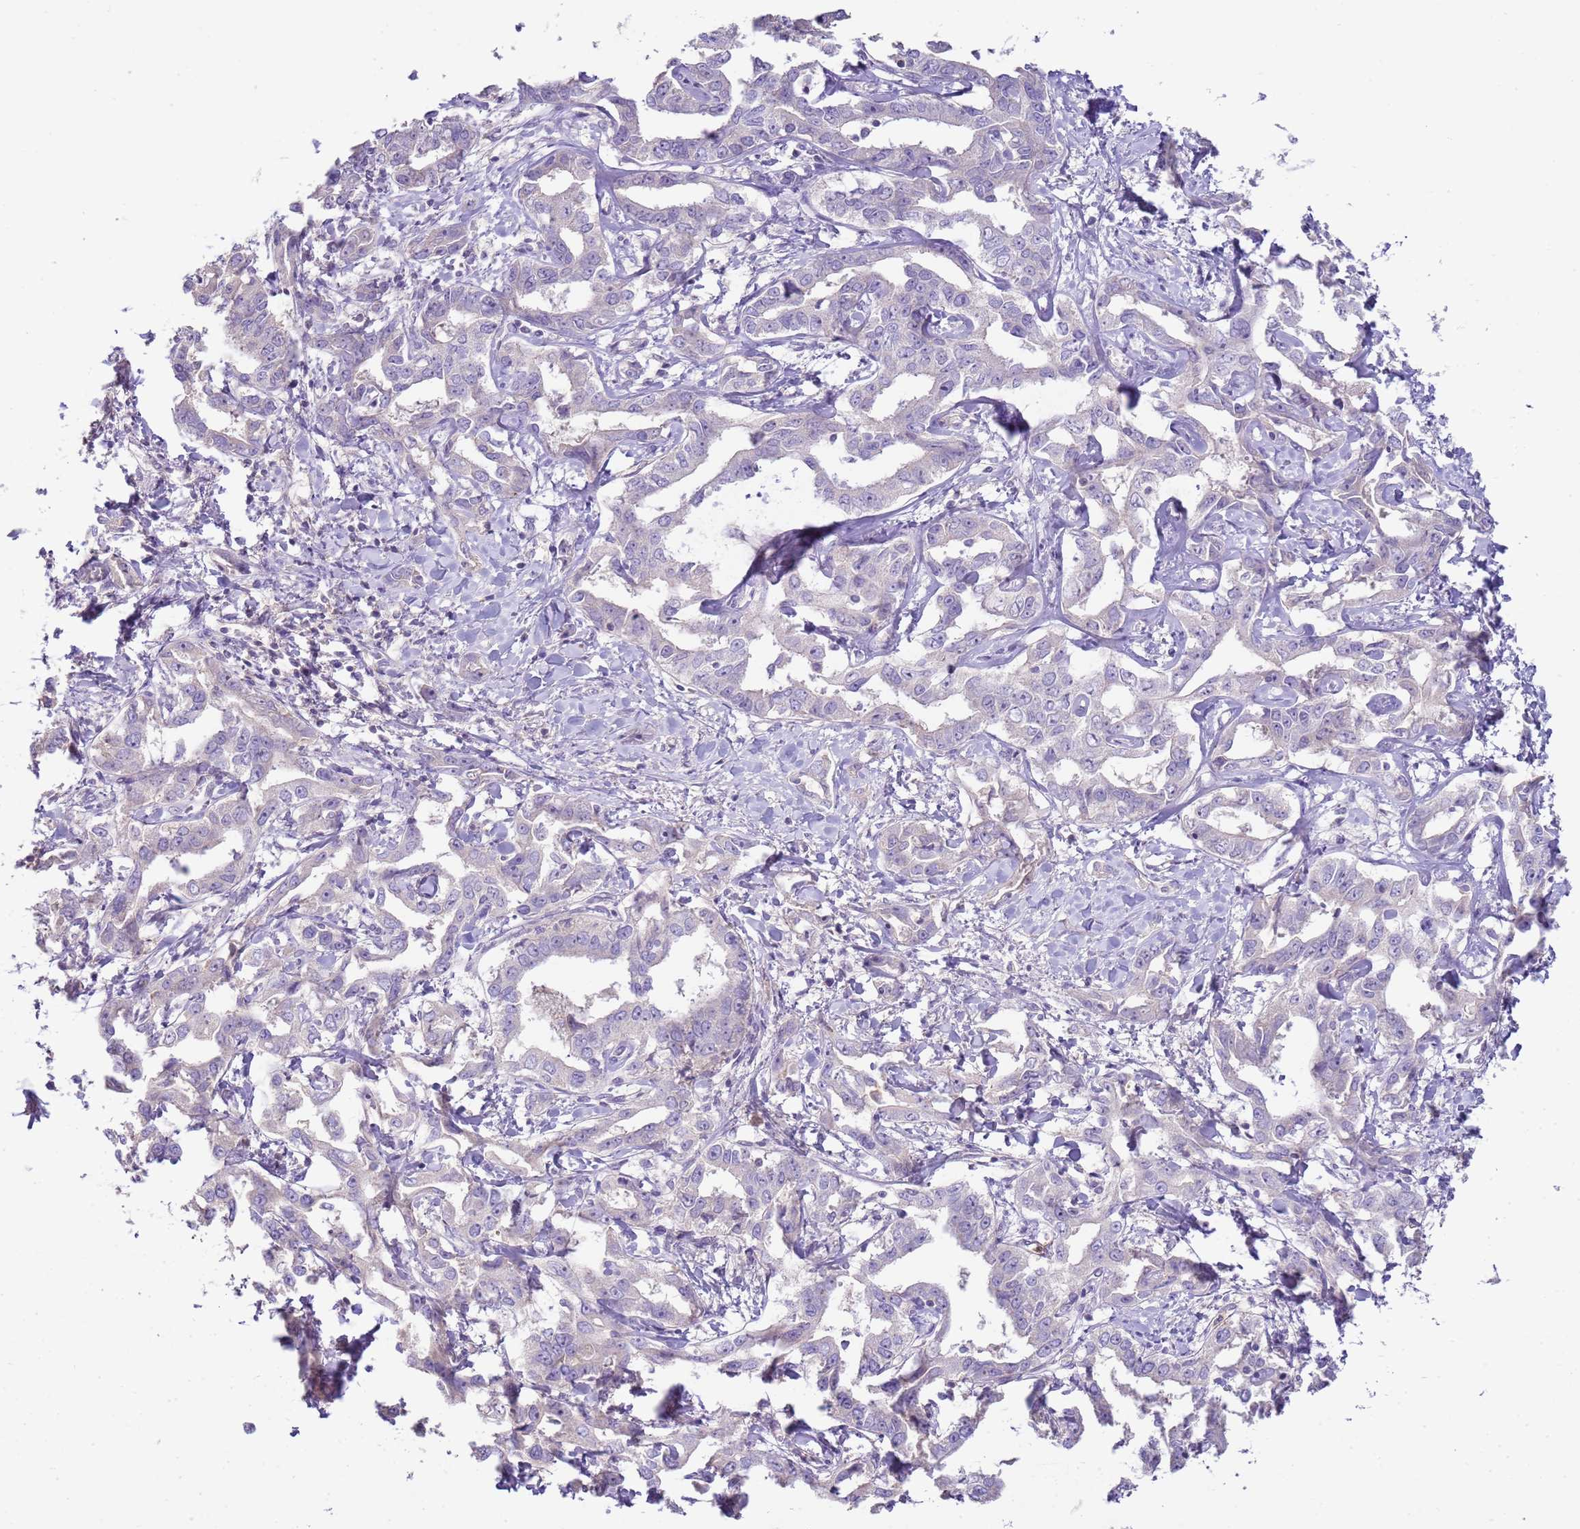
{"staining": {"intensity": "negative", "quantity": "none", "location": "none"}, "tissue": "liver cancer", "cell_type": "Tumor cells", "image_type": "cancer", "snomed": [{"axis": "morphology", "description": "Cholangiocarcinoma"}, {"axis": "topography", "description": "Liver"}], "caption": "Immunohistochemical staining of liver cancer exhibits no significant staining in tumor cells.", "gene": "IL2RG", "patient": {"sex": "male", "age": 59}}